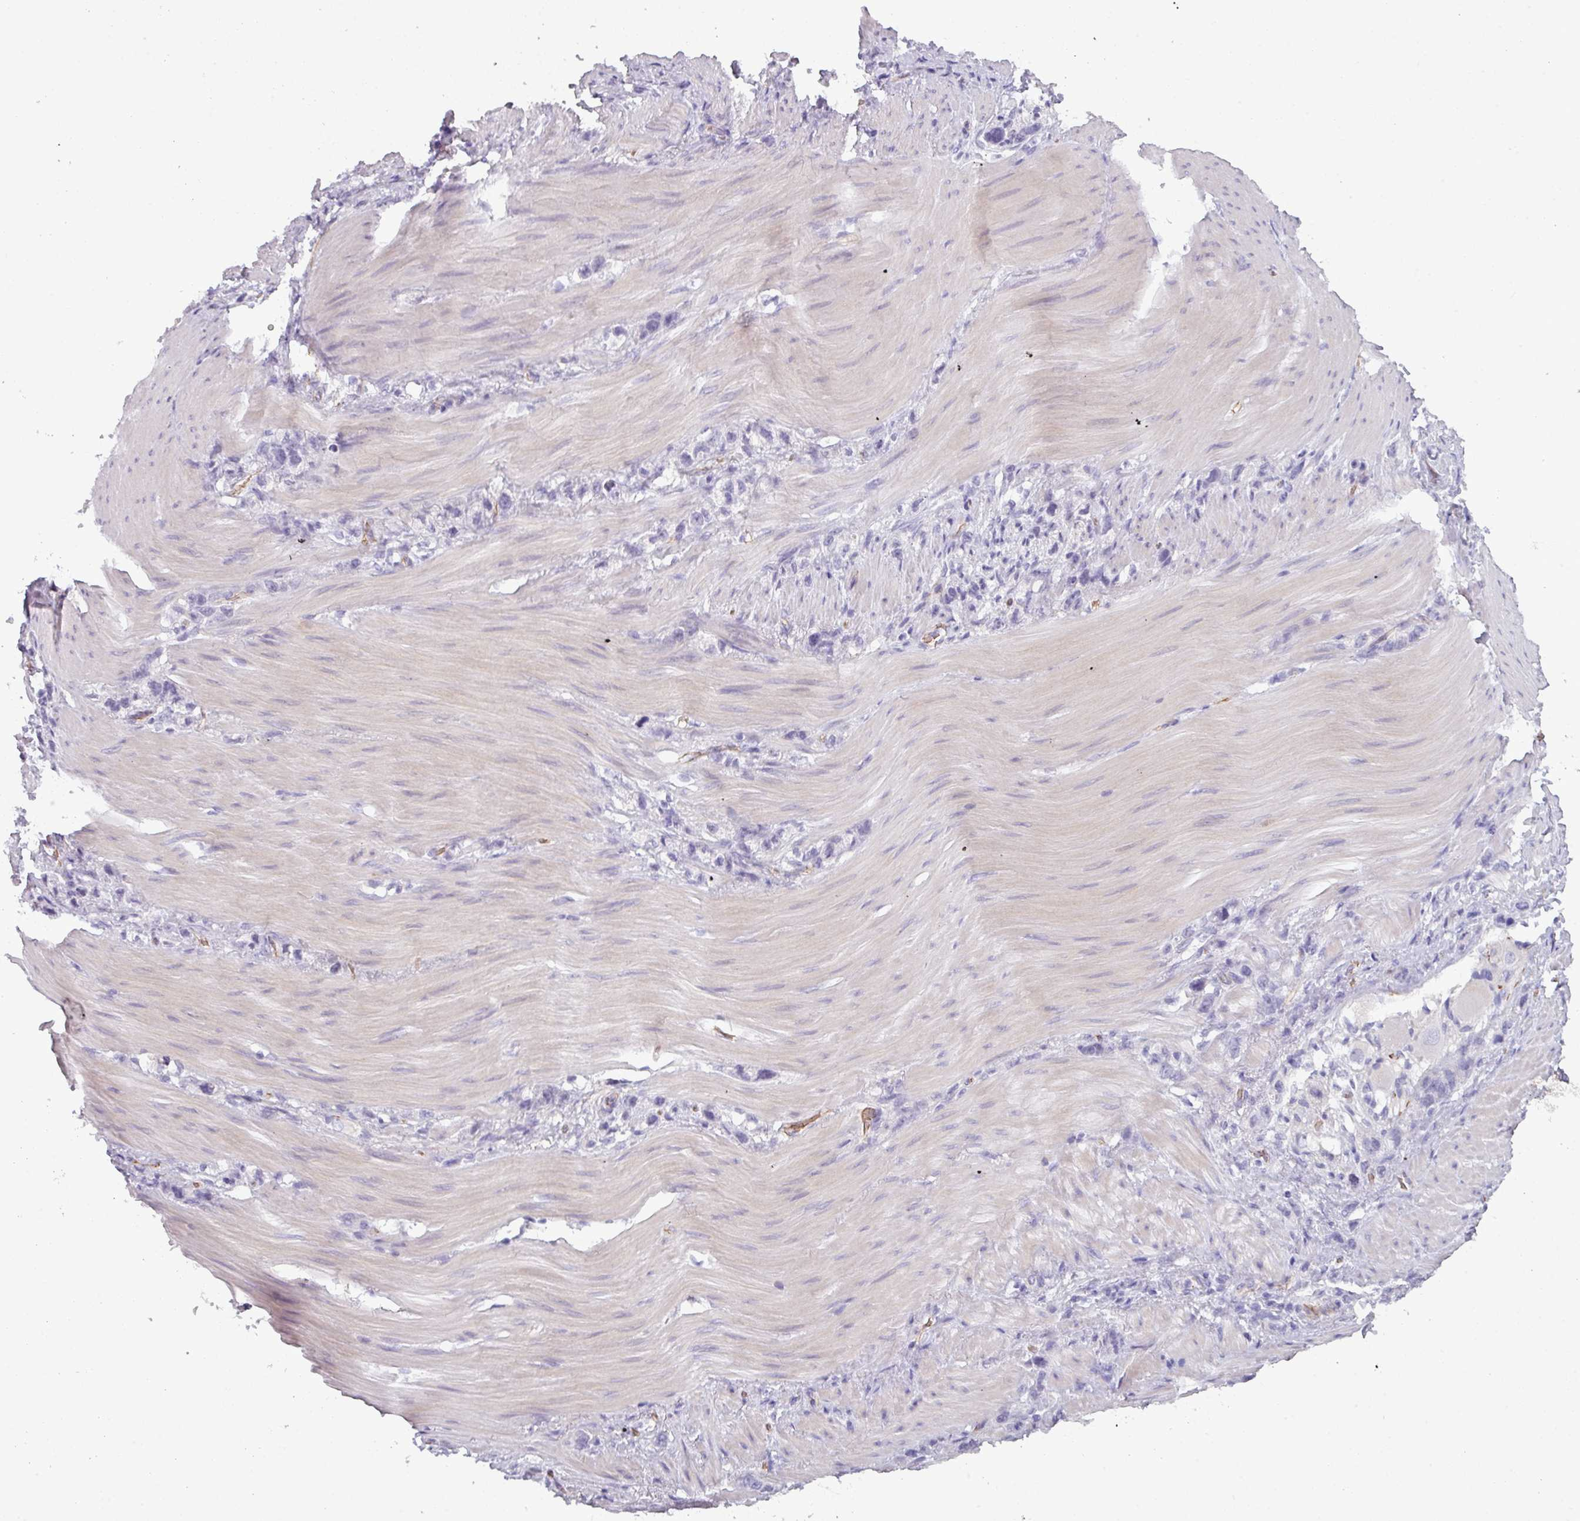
{"staining": {"intensity": "negative", "quantity": "none", "location": "none"}, "tissue": "stomach cancer", "cell_type": "Tumor cells", "image_type": "cancer", "snomed": [{"axis": "morphology", "description": "Adenocarcinoma, NOS"}, {"axis": "topography", "description": "Stomach"}], "caption": "Immunohistochemistry of stomach cancer demonstrates no expression in tumor cells.", "gene": "AREL1", "patient": {"sex": "female", "age": 65}}